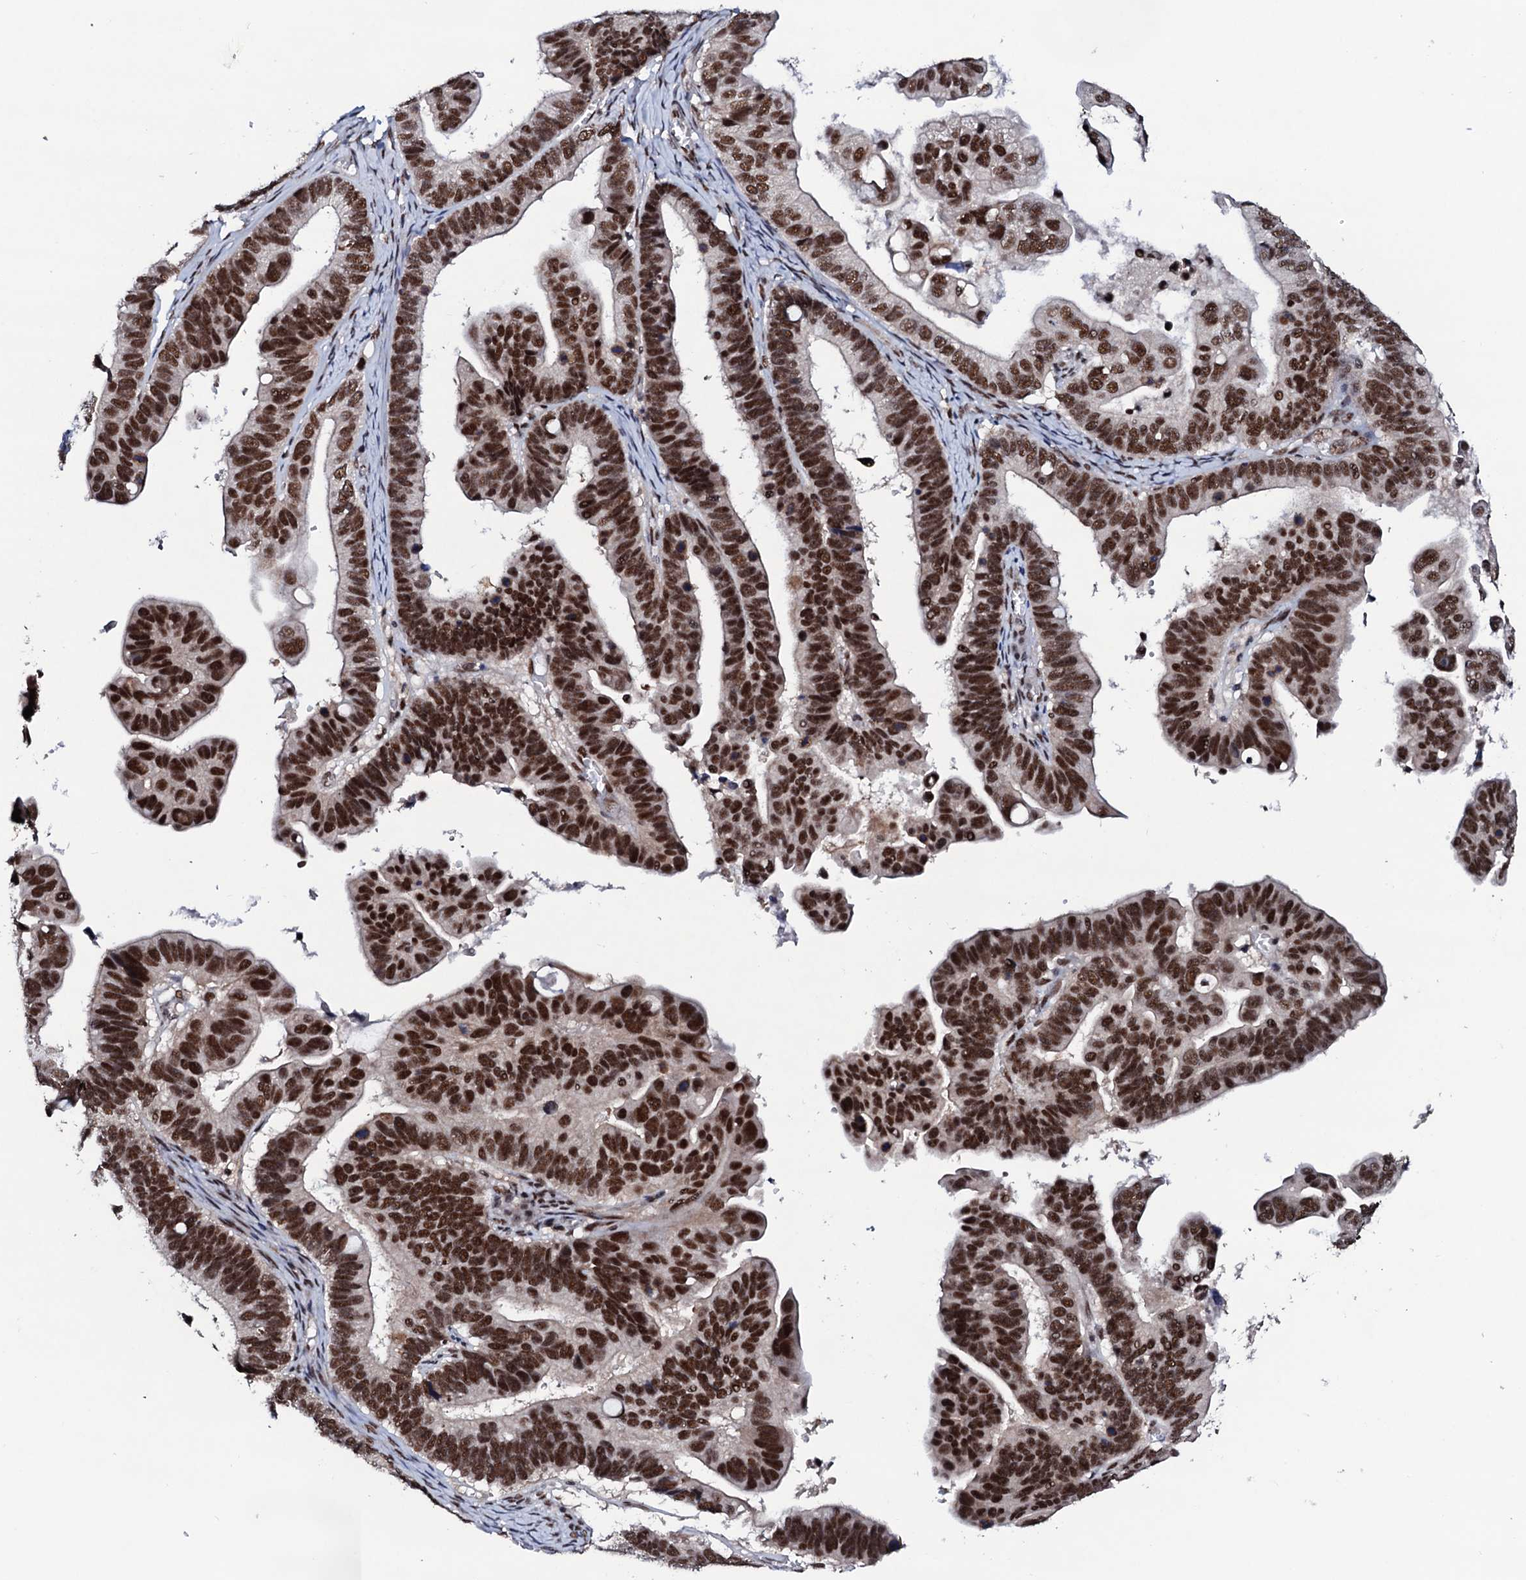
{"staining": {"intensity": "strong", "quantity": ">75%", "location": "nuclear"}, "tissue": "ovarian cancer", "cell_type": "Tumor cells", "image_type": "cancer", "snomed": [{"axis": "morphology", "description": "Cystadenocarcinoma, serous, NOS"}, {"axis": "topography", "description": "Ovary"}], "caption": "Human serous cystadenocarcinoma (ovarian) stained for a protein (brown) demonstrates strong nuclear positive staining in about >75% of tumor cells.", "gene": "PRPF18", "patient": {"sex": "female", "age": 56}}